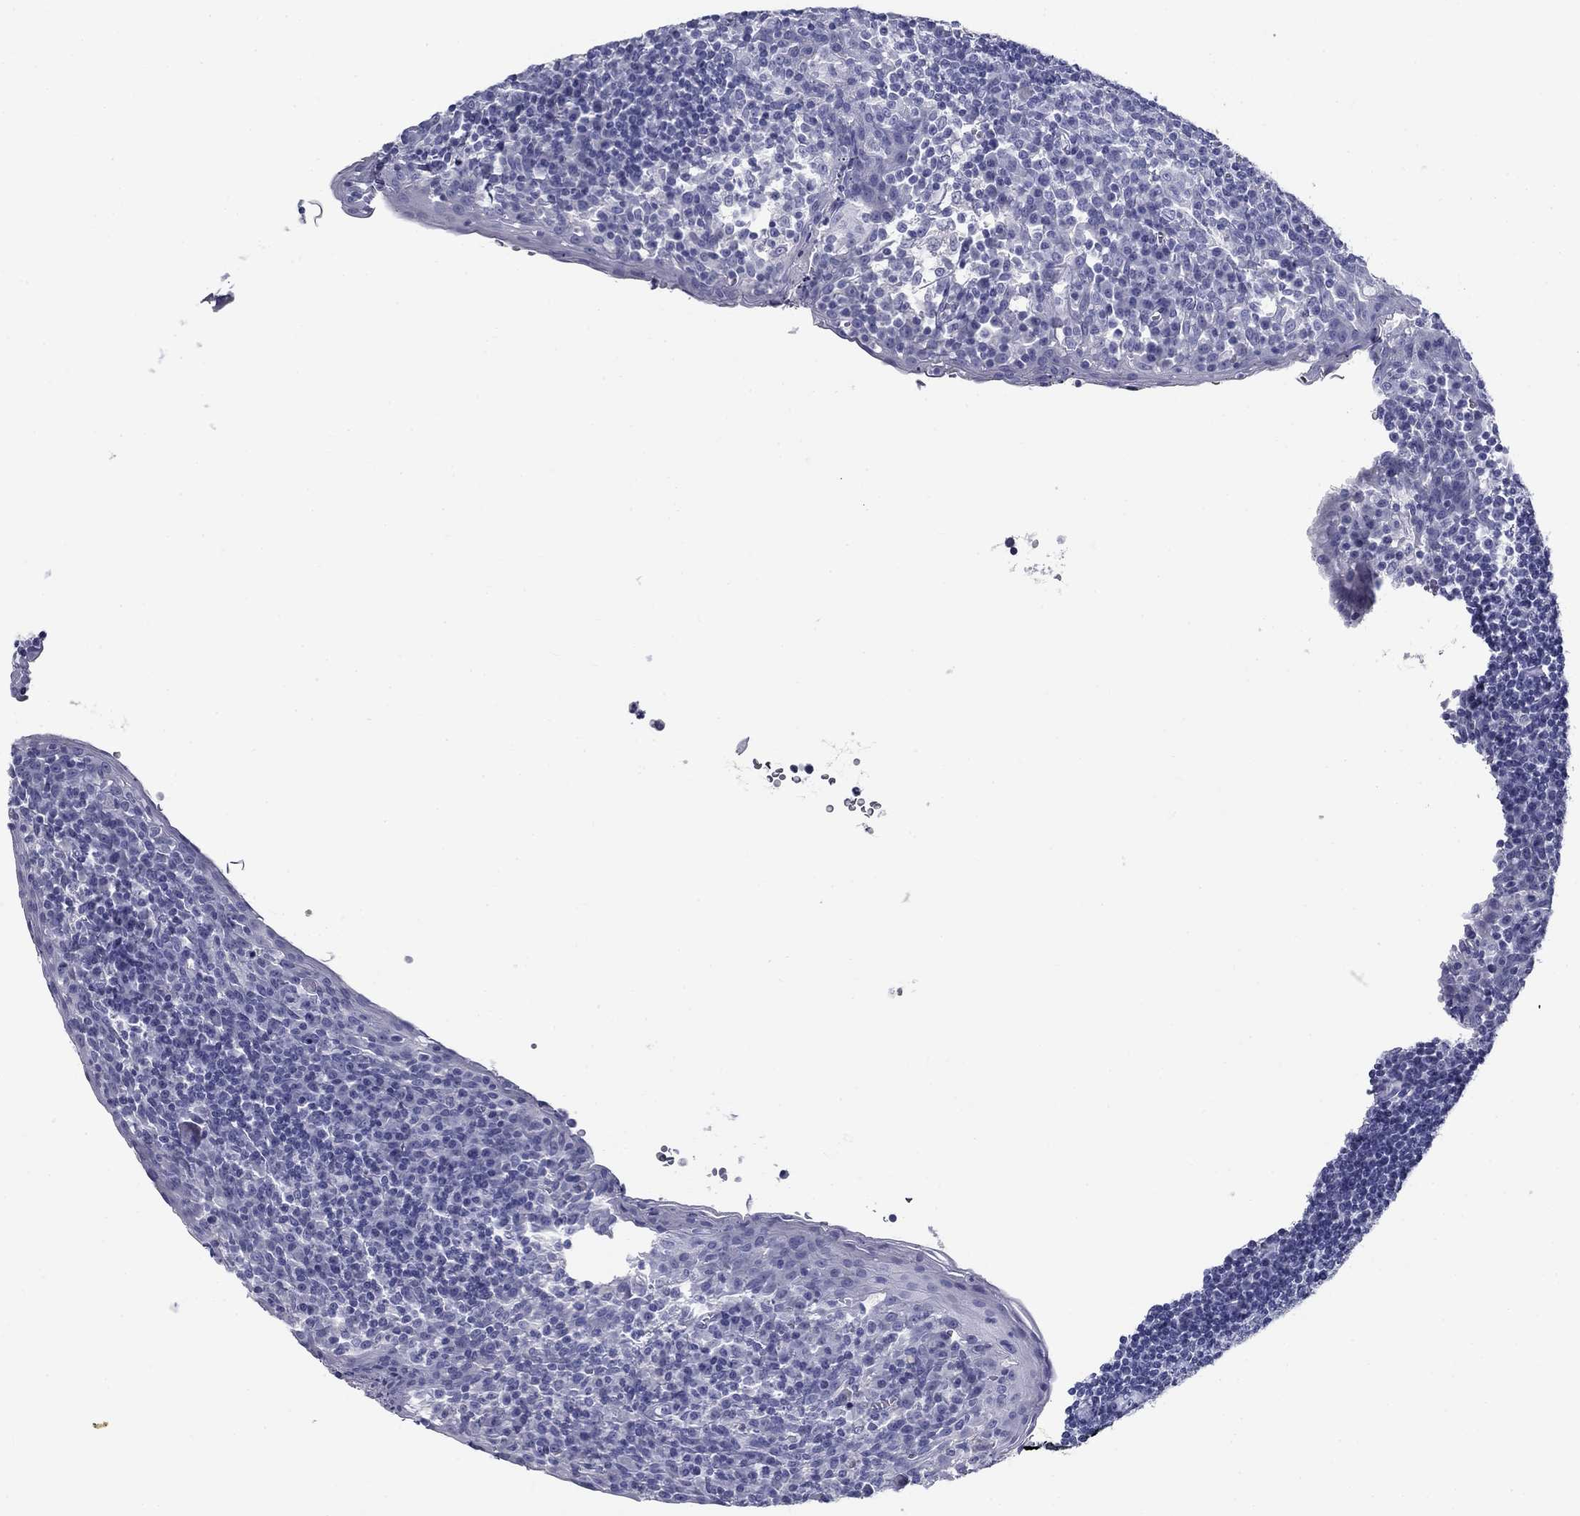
{"staining": {"intensity": "negative", "quantity": "none", "location": "none"}, "tissue": "tonsil", "cell_type": "Germinal center cells", "image_type": "normal", "snomed": [{"axis": "morphology", "description": "Normal tissue, NOS"}, {"axis": "topography", "description": "Tonsil"}], "caption": "Human tonsil stained for a protein using immunohistochemistry reveals no staining in germinal center cells.", "gene": "UPB1", "patient": {"sex": "female", "age": 13}}